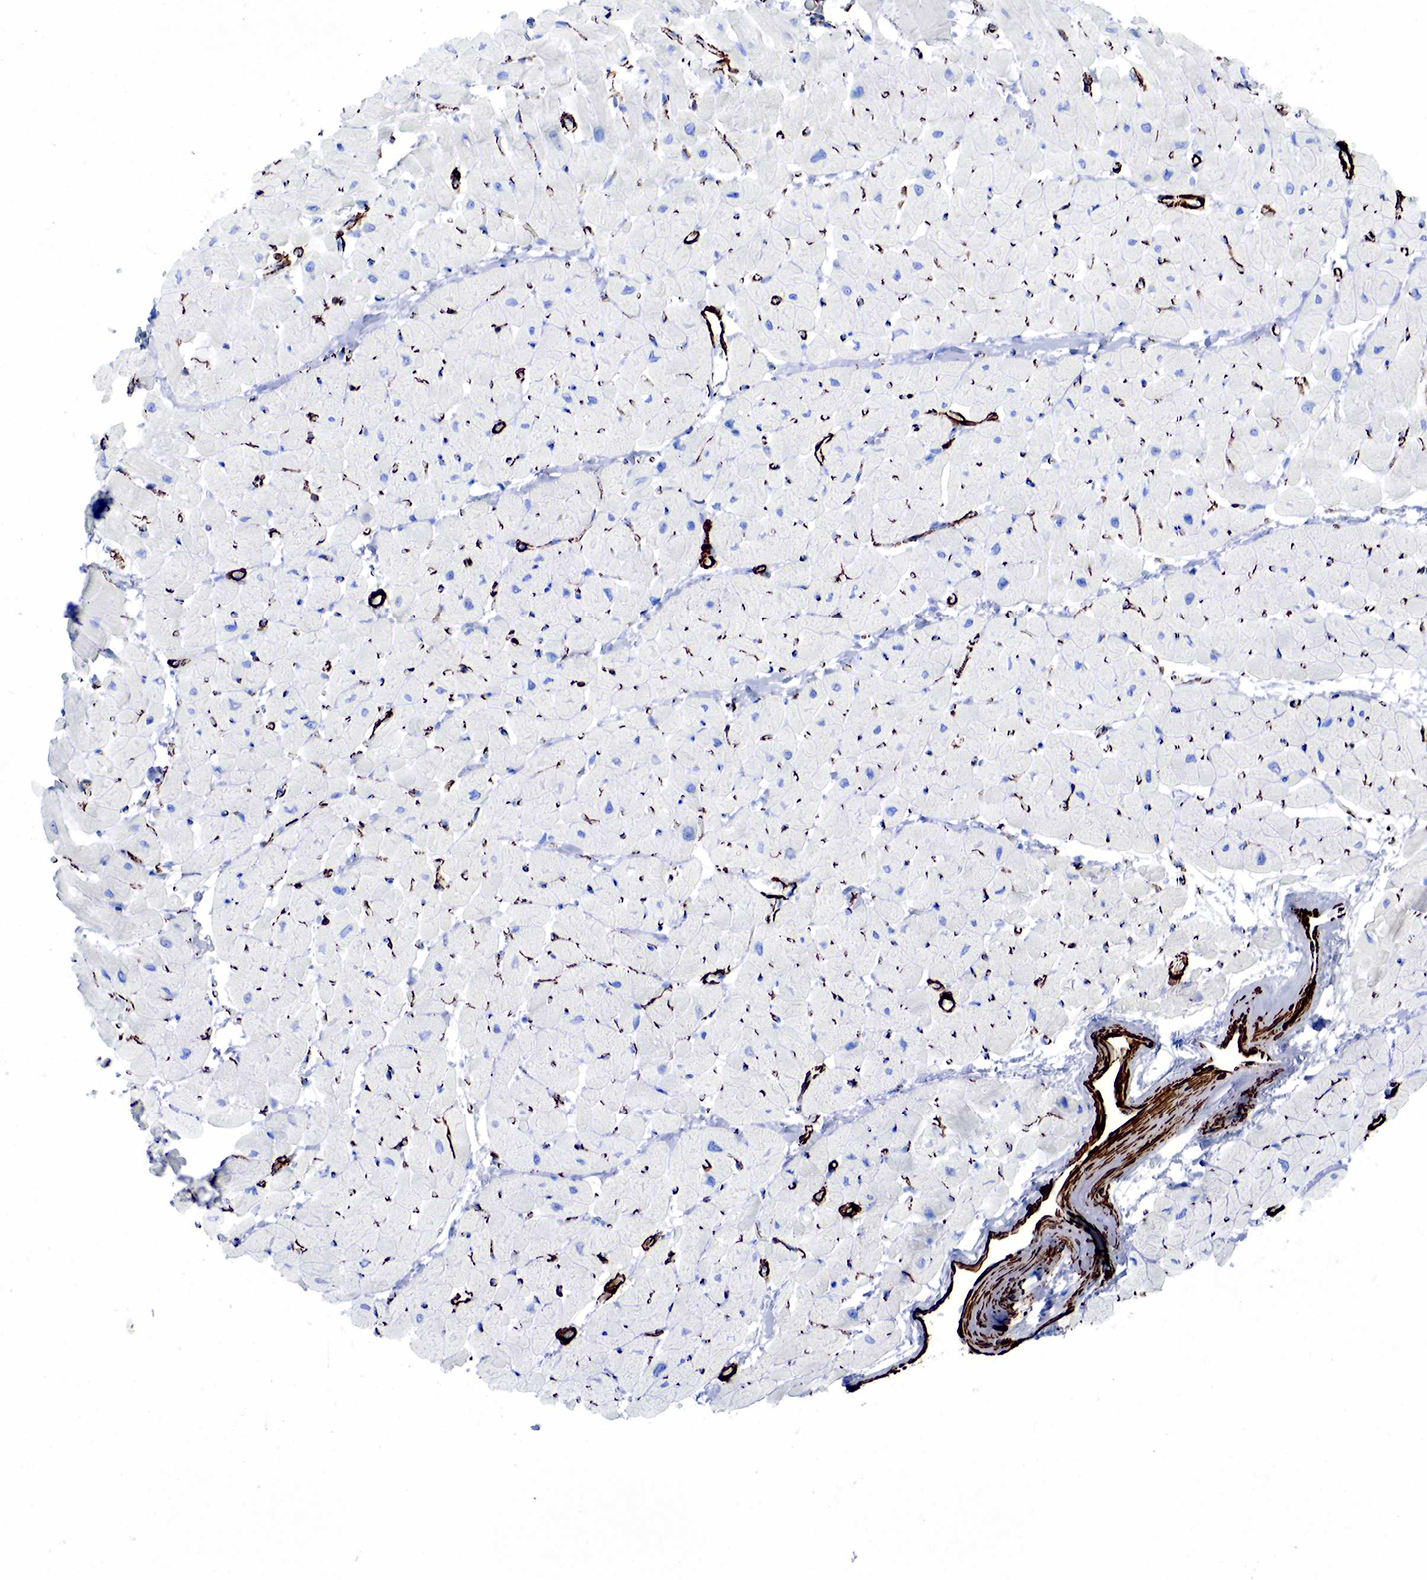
{"staining": {"intensity": "negative", "quantity": "none", "location": "none"}, "tissue": "heart muscle", "cell_type": "Cardiomyocytes", "image_type": "normal", "snomed": [{"axis": "morphology", "description": "Normal tissue, NOS"}, {"axis": "topography", "description": "Heart"}], "caption": "High magnification brightfield microscopy of normal heart muscle stained with DAB (3,3'-diaminobenzidine) (brown) and counterstained with hematoxylin (blue): cardiomyocytes show no significant expression.", "gene": "ACTA2", "patient": {"sex": "male", "age": 45}}